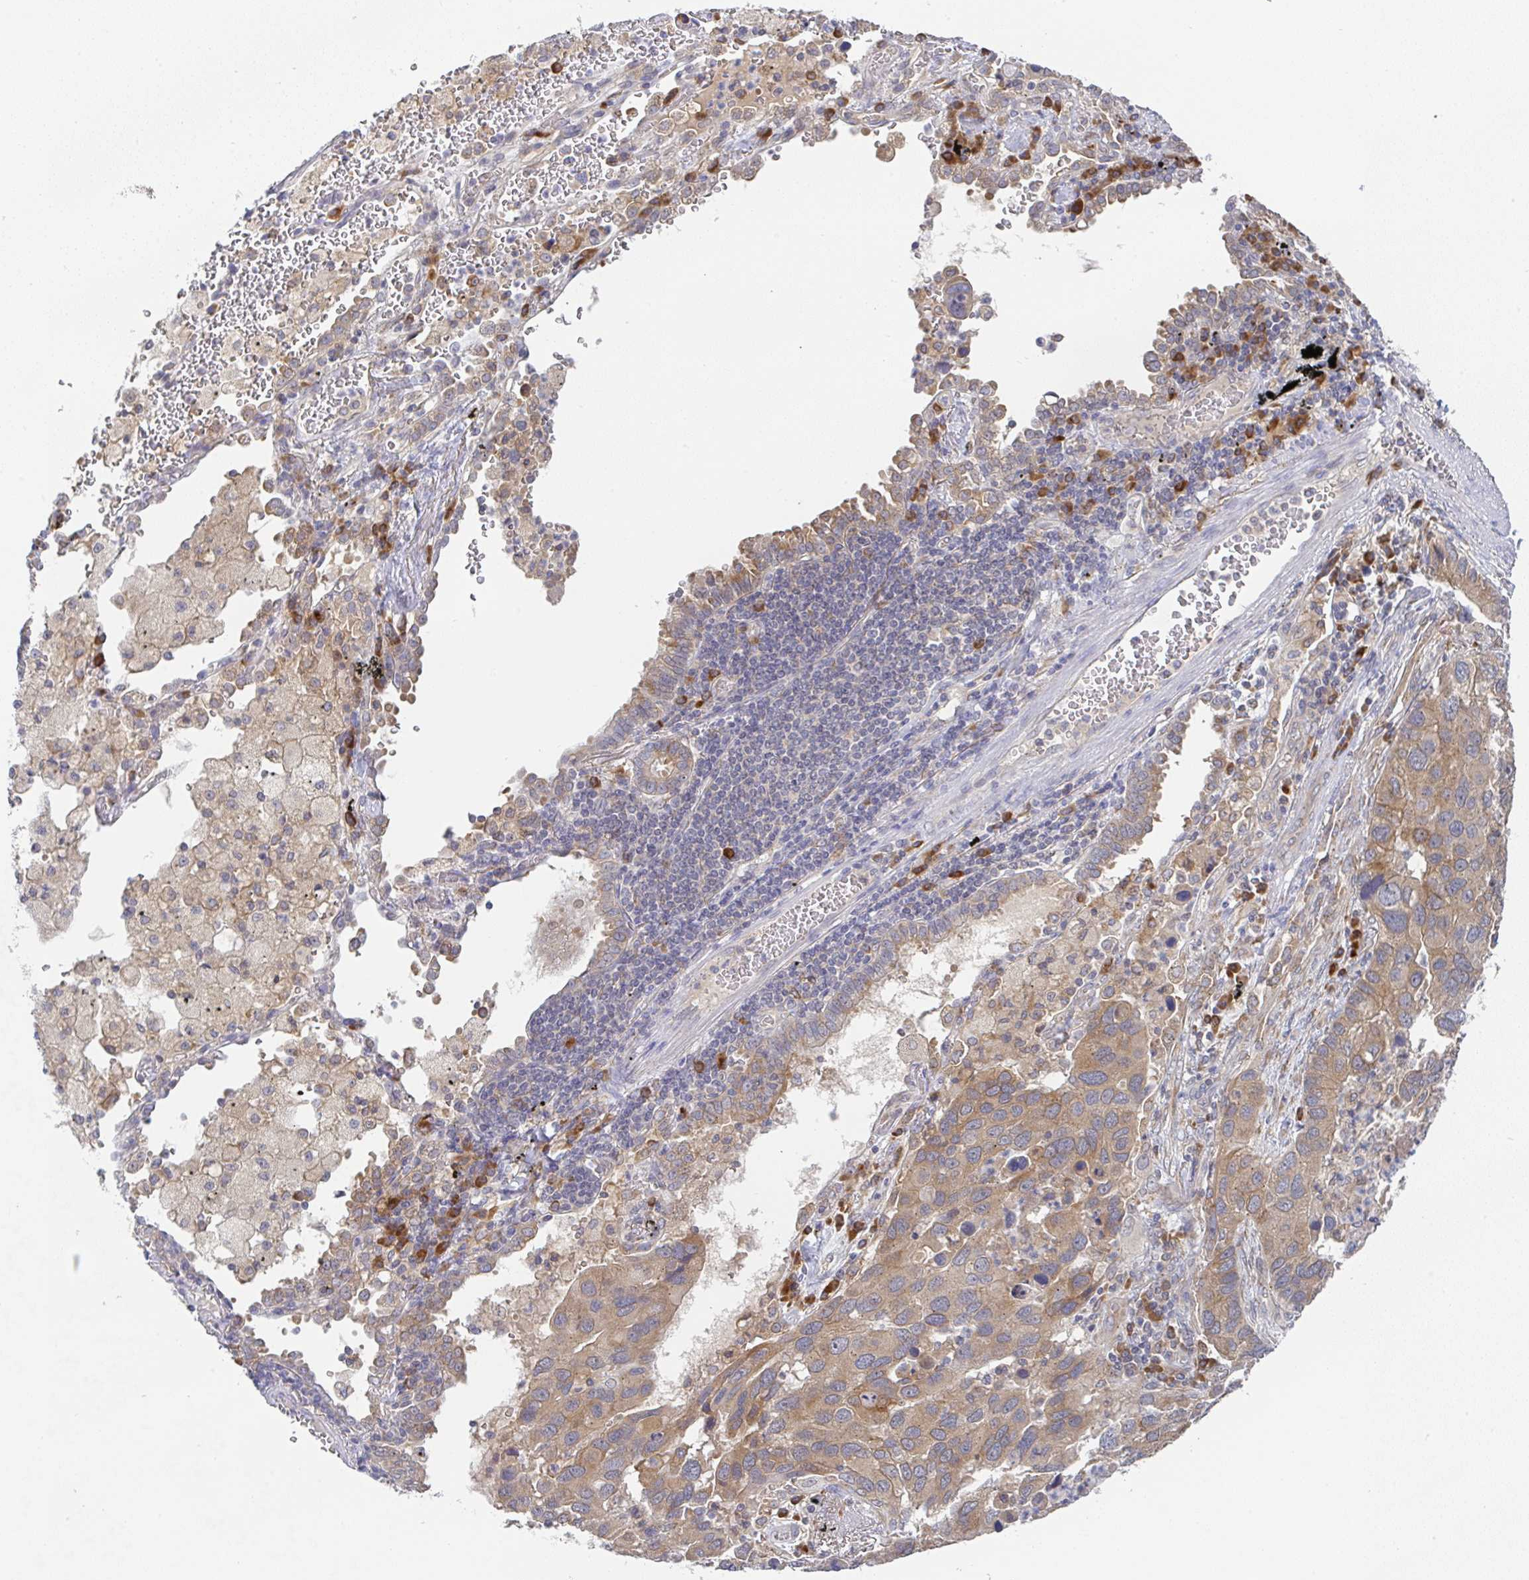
{"staining": {"intensity": "moderate", "quantity": ">75%", "location": "cytoplasmic/membranous"}, "tissue": "lung cancer", "cell_type": "Tumor cells", "image_type": "cancer", "snomed": [{"axis": "morphology", "description": "Aneuploidy"}, {"axis": "morphology", "description": "Adenocarcinoma, NOS"}, {"axis": "topography", "description": "Lymph node"}, {"axis": "topography", "description": "Lung"}], "caption": "Protein analysis of adenocarcinoma (lung) tissue demonstrates moderate cytoplasmic/membranous staining in approximately >75% of tumor cells.", "gene": "DERL2", "patient": {"sex": "female", "age": 74}}